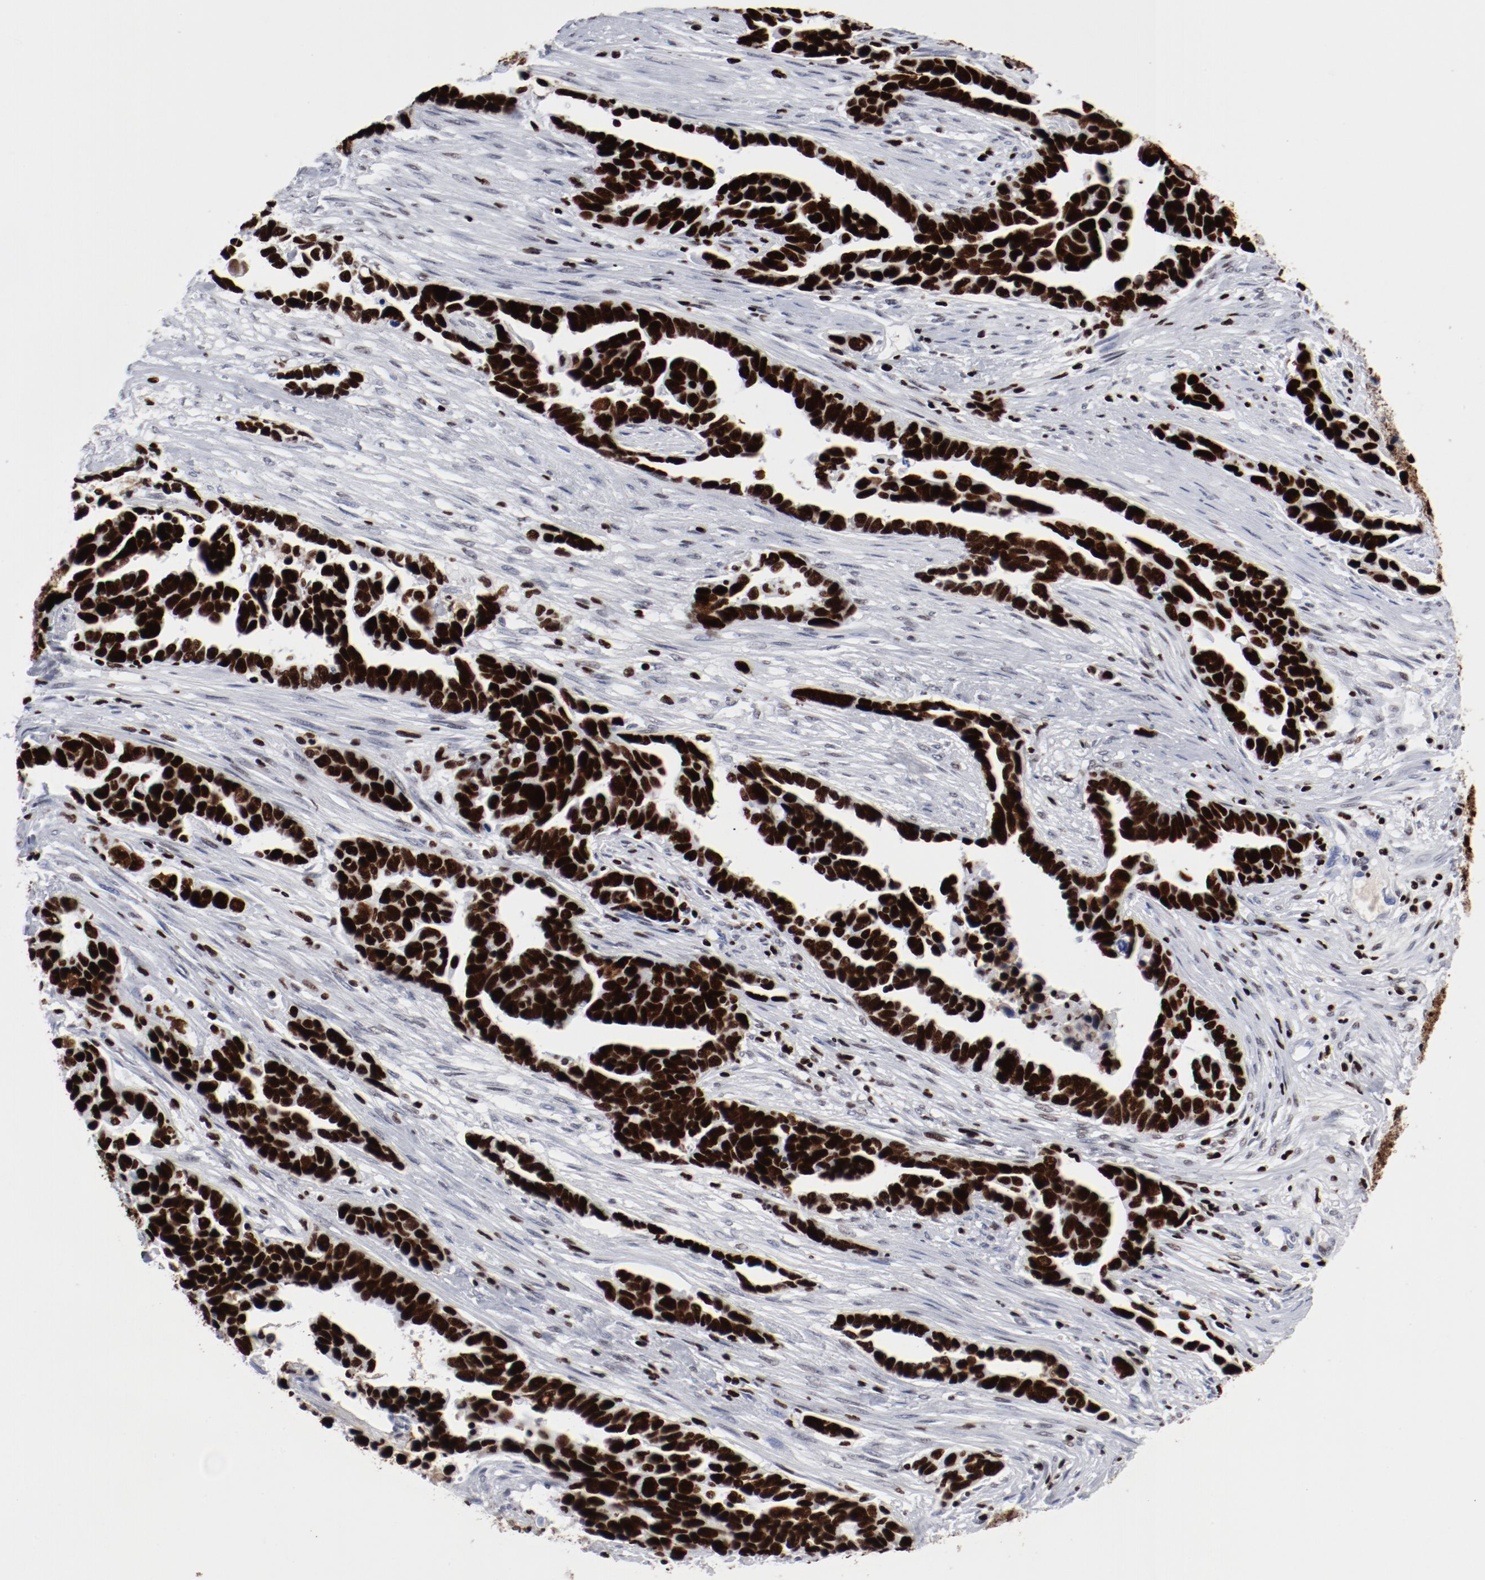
{"staining": {"intensity": "strong", "quantity": ">75%", "location": "nuclear"}, "tissue": "ovarian cancer", "cell_type": "Tumor cells", "image_type": "cancer", "snomed": [{"axis": "morphology", "description": "Cystadenocarcinoma, serous, NOS"}, {"axis": "topography", "description": "Ovary"}], "caption": "Immunohistochemical staining of serous cystadenocarcinoma (ovarian) exhibits strong nuclear protein staining in approximately >75% of tumor cells.", "gene": "SMARCC2", "patient": {"sex": "female", "age": 54}}